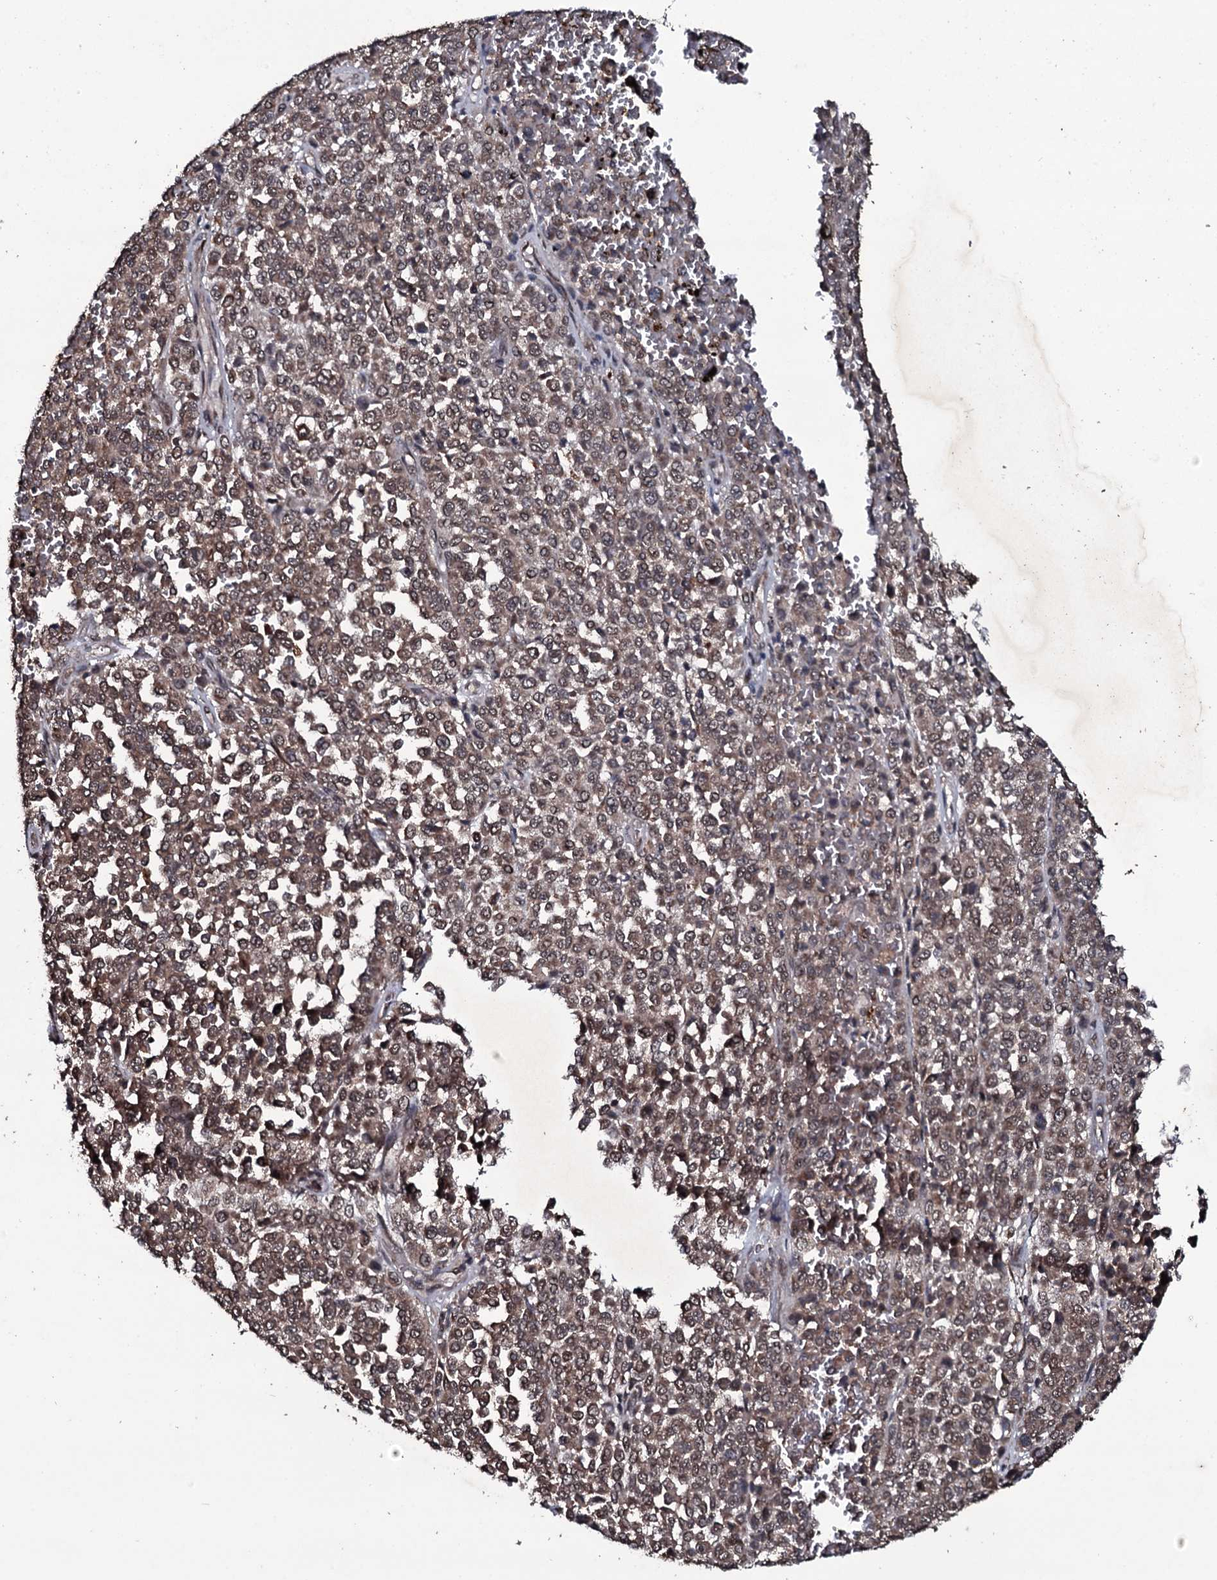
{"staining": {"intensity": "moderate", "quantity": ">75%", "location": "cytoplasmic/membranous,nuclear"}, "tissue": "melanoma", "cell_type": "Tumor cells", "image_type": "cancer", "snomed": [{"axis": "morphology", "description": "Malignant melanoma, Metastatic site"}, {"axis": "topography", "description": "Pancreas"}], "caption": "A micrograph showing moderate cytoplasmic/membranous and nuclear positivity in approximately >75% of tumor cells in malignant melanoma (metastatic site), as visualized by brown immunohistochemical staining.", "gene": "MRPS31", "patient": {"sex": "female", "age": 30}}